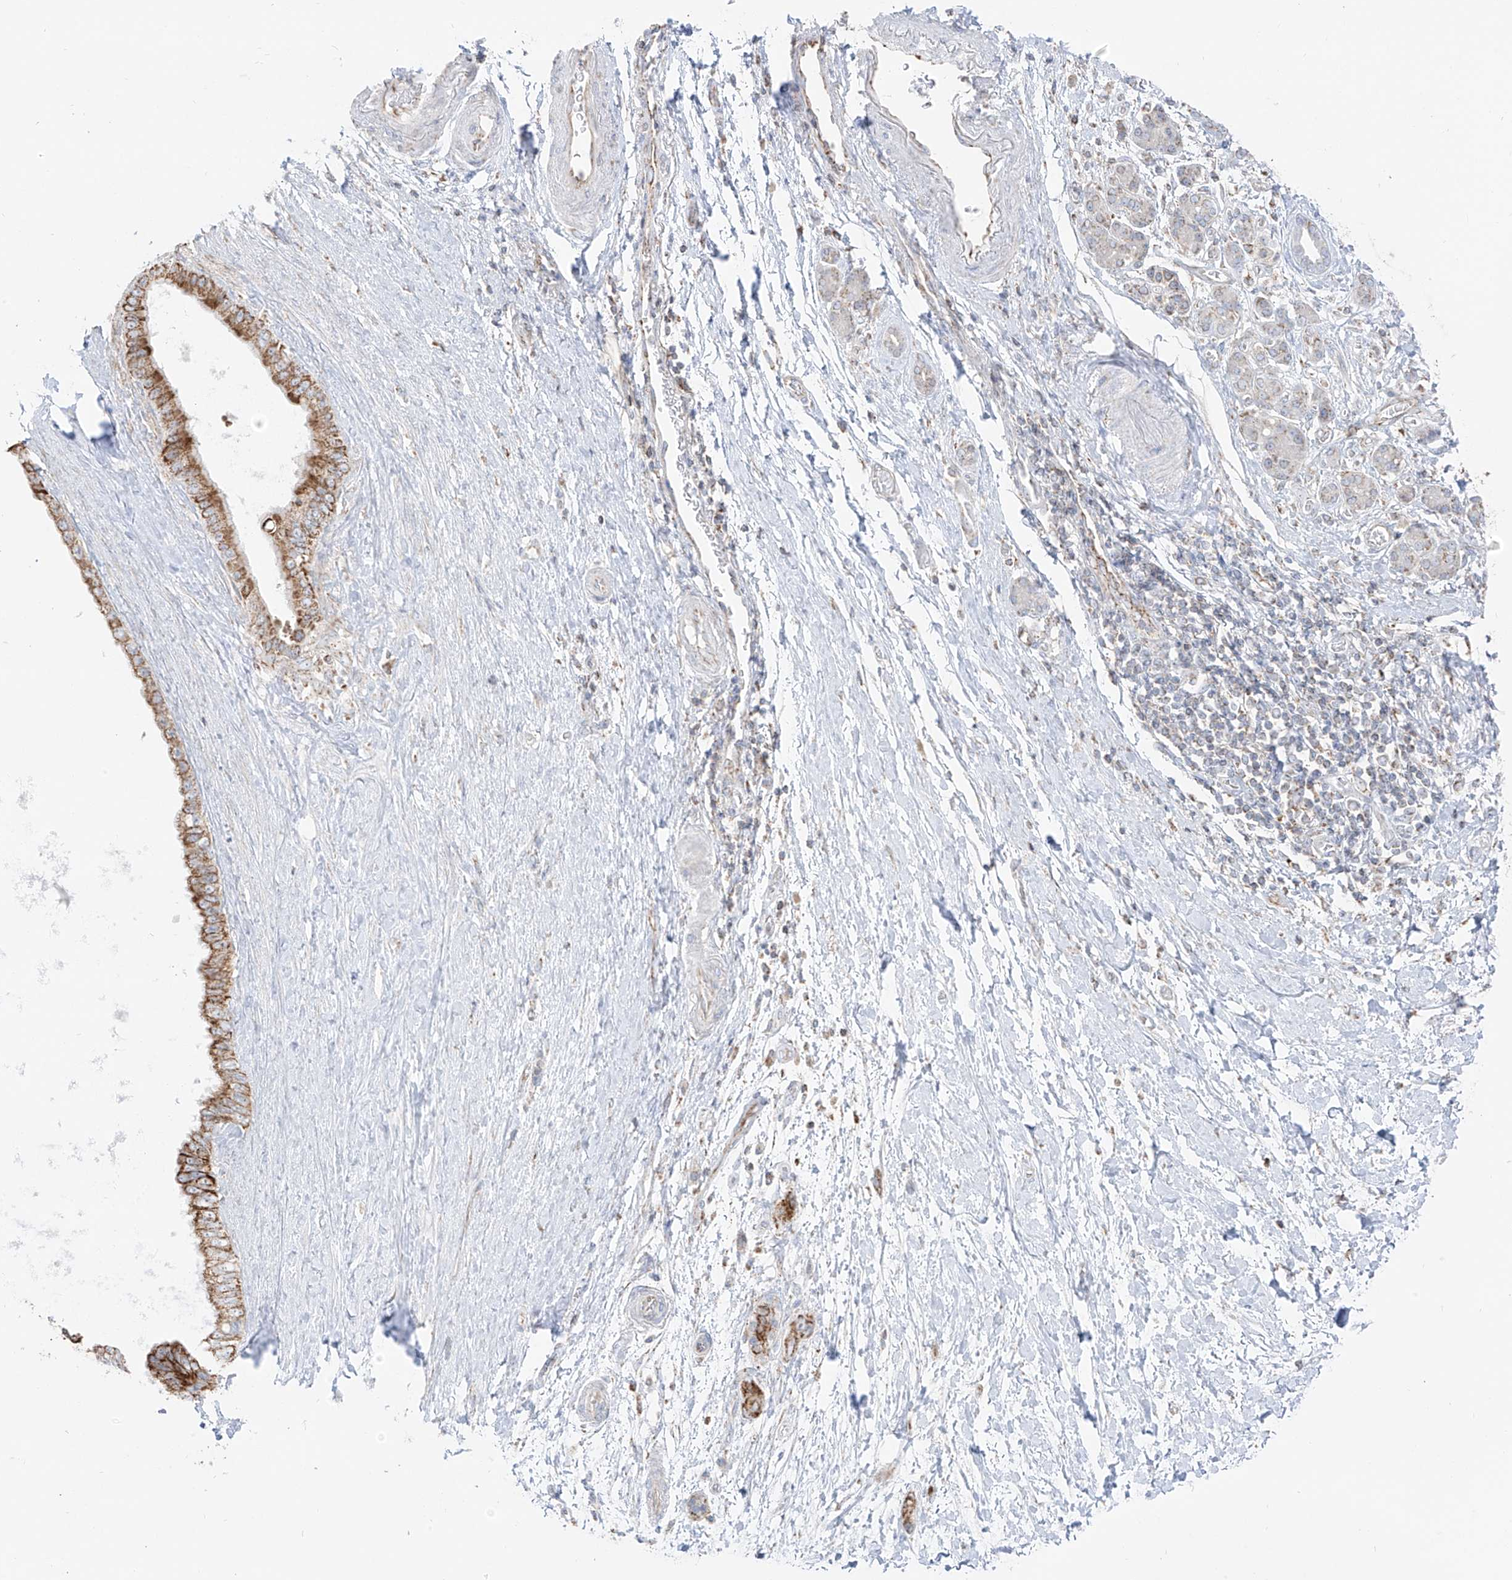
{"staining": {"intensity": "moderate", "quantity": ">75%", "location": "cytoplasmic/membranous"}, "tissue": "pancreatic cancer", "cell_type": "Tumor cells", "image_type": "cancer", "snomed": [{"axis": "morphology", "description": "Adenocarcinoma, NOS"}, {"axis": "topography", "description": "Pancreas"}], "caption": "Adenocarcinoma (pancreatic) stained with DAB immunohistochemistry (IHC) shows medium levels of moderate cytoplasmic/membranous staining in about >75% of tumor cells.", "gene": "ETHE1", "patient": {"sex": "female", "age": 72}}